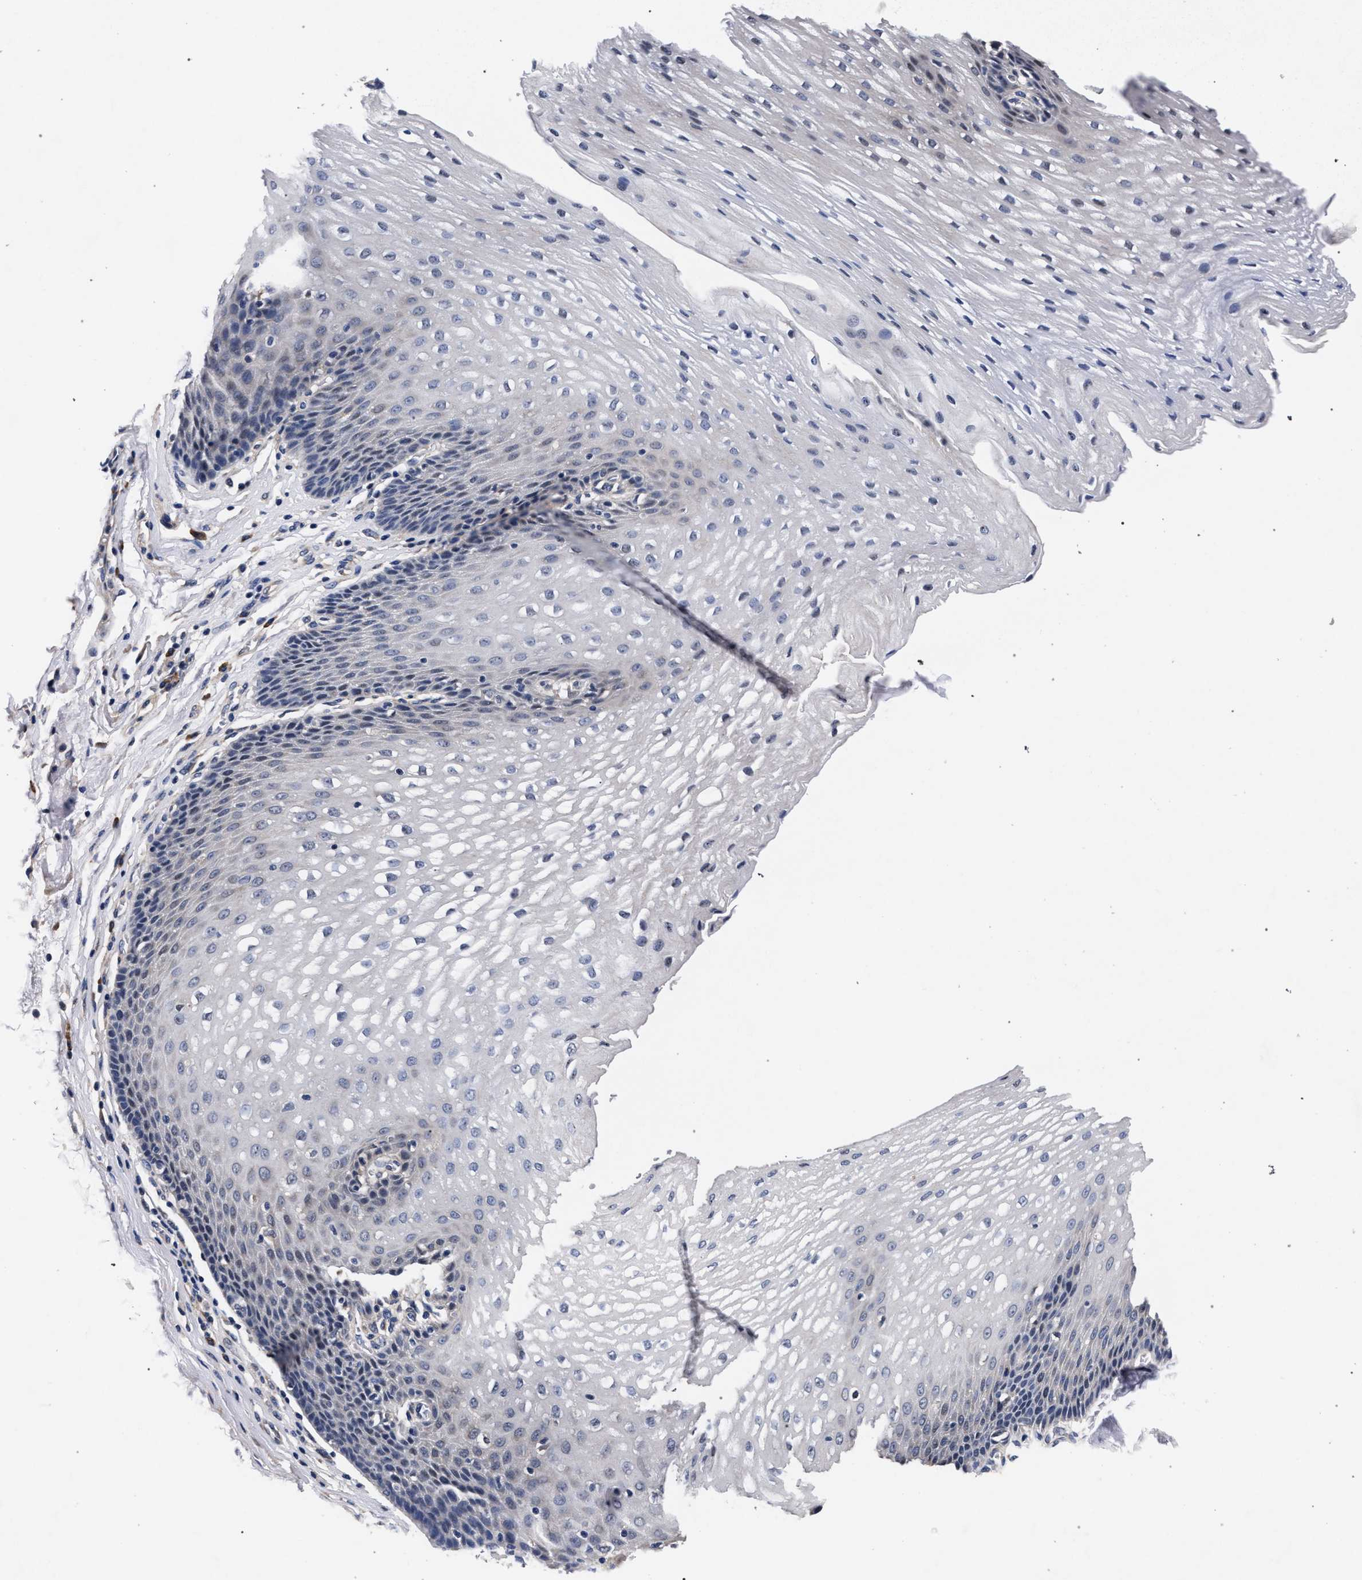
{"staining": {"intensity": "negative", "quantity": "none", "location": "none"}, "tissue": "esophagus", "cell_type": "Squamous epithelial cells", "image_type": "normal", "snomed": [{"axis": "morphology", "description": "Normal tissue, NOS"}, {"axis": "topography", "description": "Esophagus"}], "caption": "An IHC micrograph of unremarkable esophagus is shown. There is no staining in squamous epithelial cells of esophagus.", "gene": "CFAP95", "patient": {"sex": "male", "age": 48}}